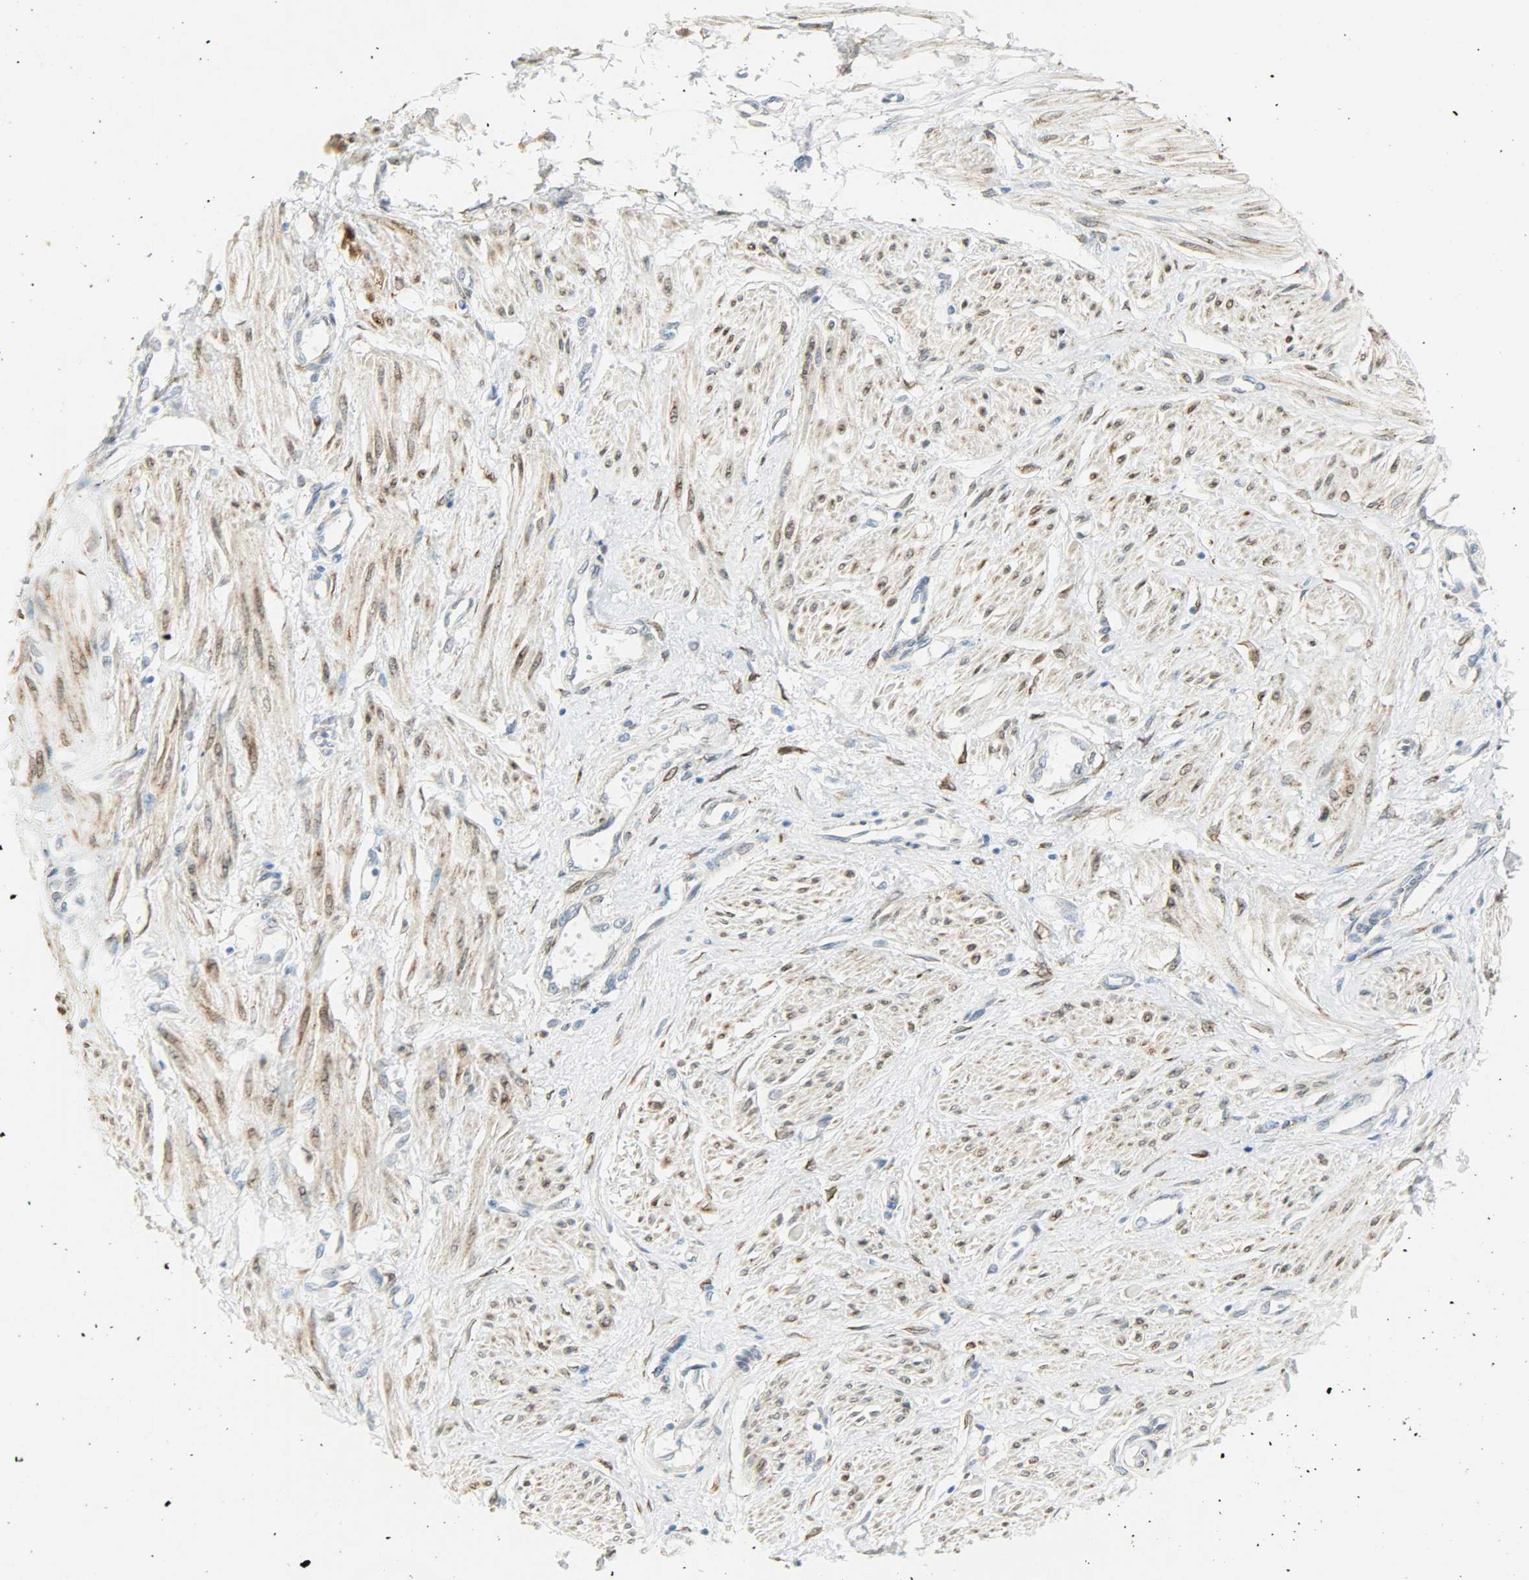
{"staining": {"intensity": "moderate", "quantity": ">75%", "location": "cytoplasmic/membranous"}, "tissue": "smooth muscle", "cell_type": "Smooth muscle cells", "image_type": "normal", "snomed": [{"axis": "morphology", "description": "Normal tissue, NOS"}, {"axis": "topography", "description": "Smooth muscle"}, {"axis": "topography", "description": "Uterus"}], "caption": "Immunohistochemistry (IHC) (DAB) staining of benign smooth muscle shows moderate cytoplasmic/membranous protein positivity in about >75% of smooth muscle cells.", "gene": "PKD2", "patient": {"sex": "female", "age": 39}}